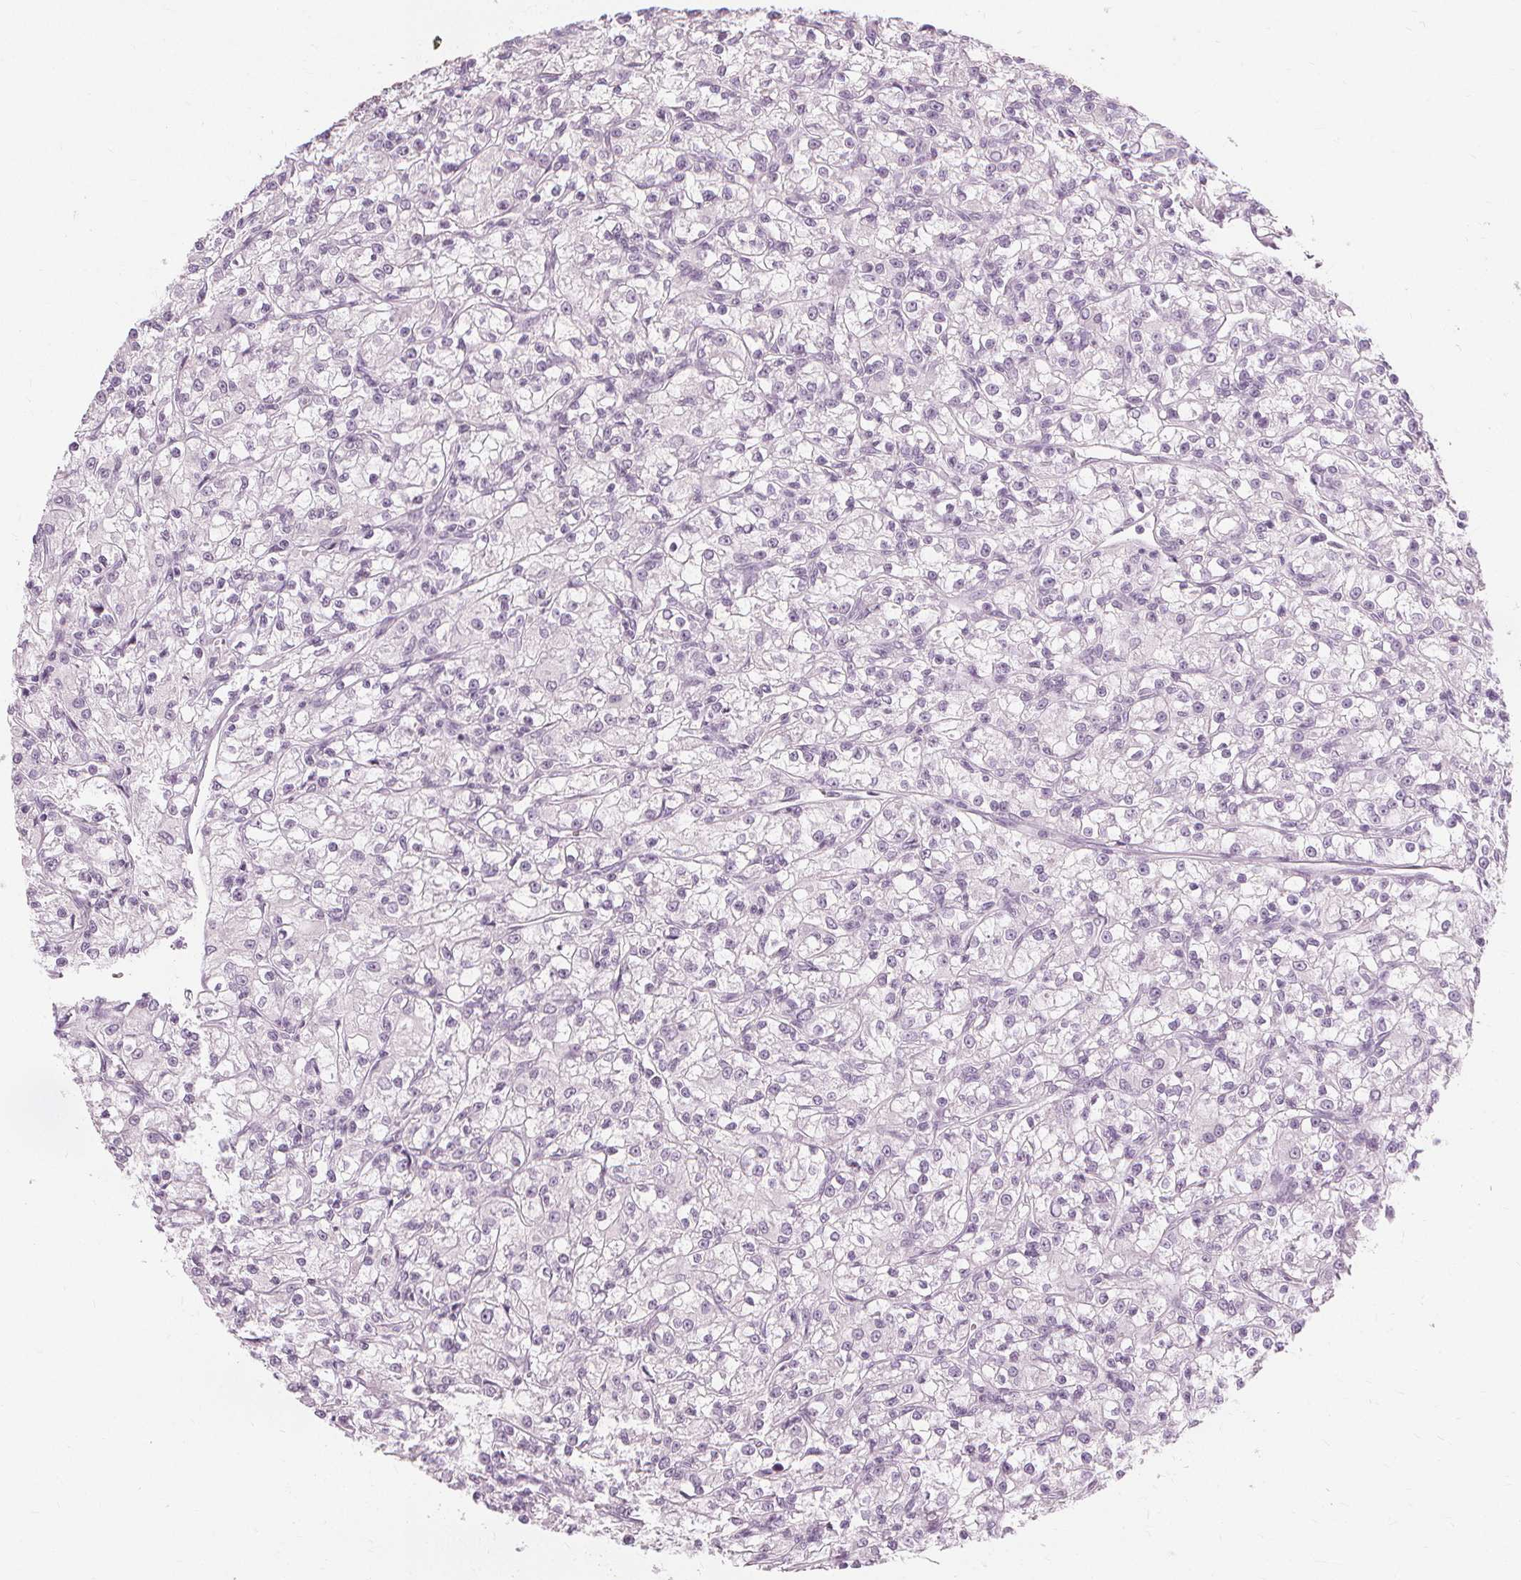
{"staining": {"intensity": "negative", "quantity": "none", "location": "none"}, "tissue": "renal cancer", "cell_type": "Tumor cells", "image_type": "cancer", "snomed": [{"axis": "morphology", "description": "Adenocarcinoma, NOS"}, {"axis": "topography", "description": "Kidney"}], "caption": "Image shows no significant protein expression in tumor cells of renal adenocarcinoma.", "gene": "MUC12", "patient": {"sex": "female", "age": 59}}